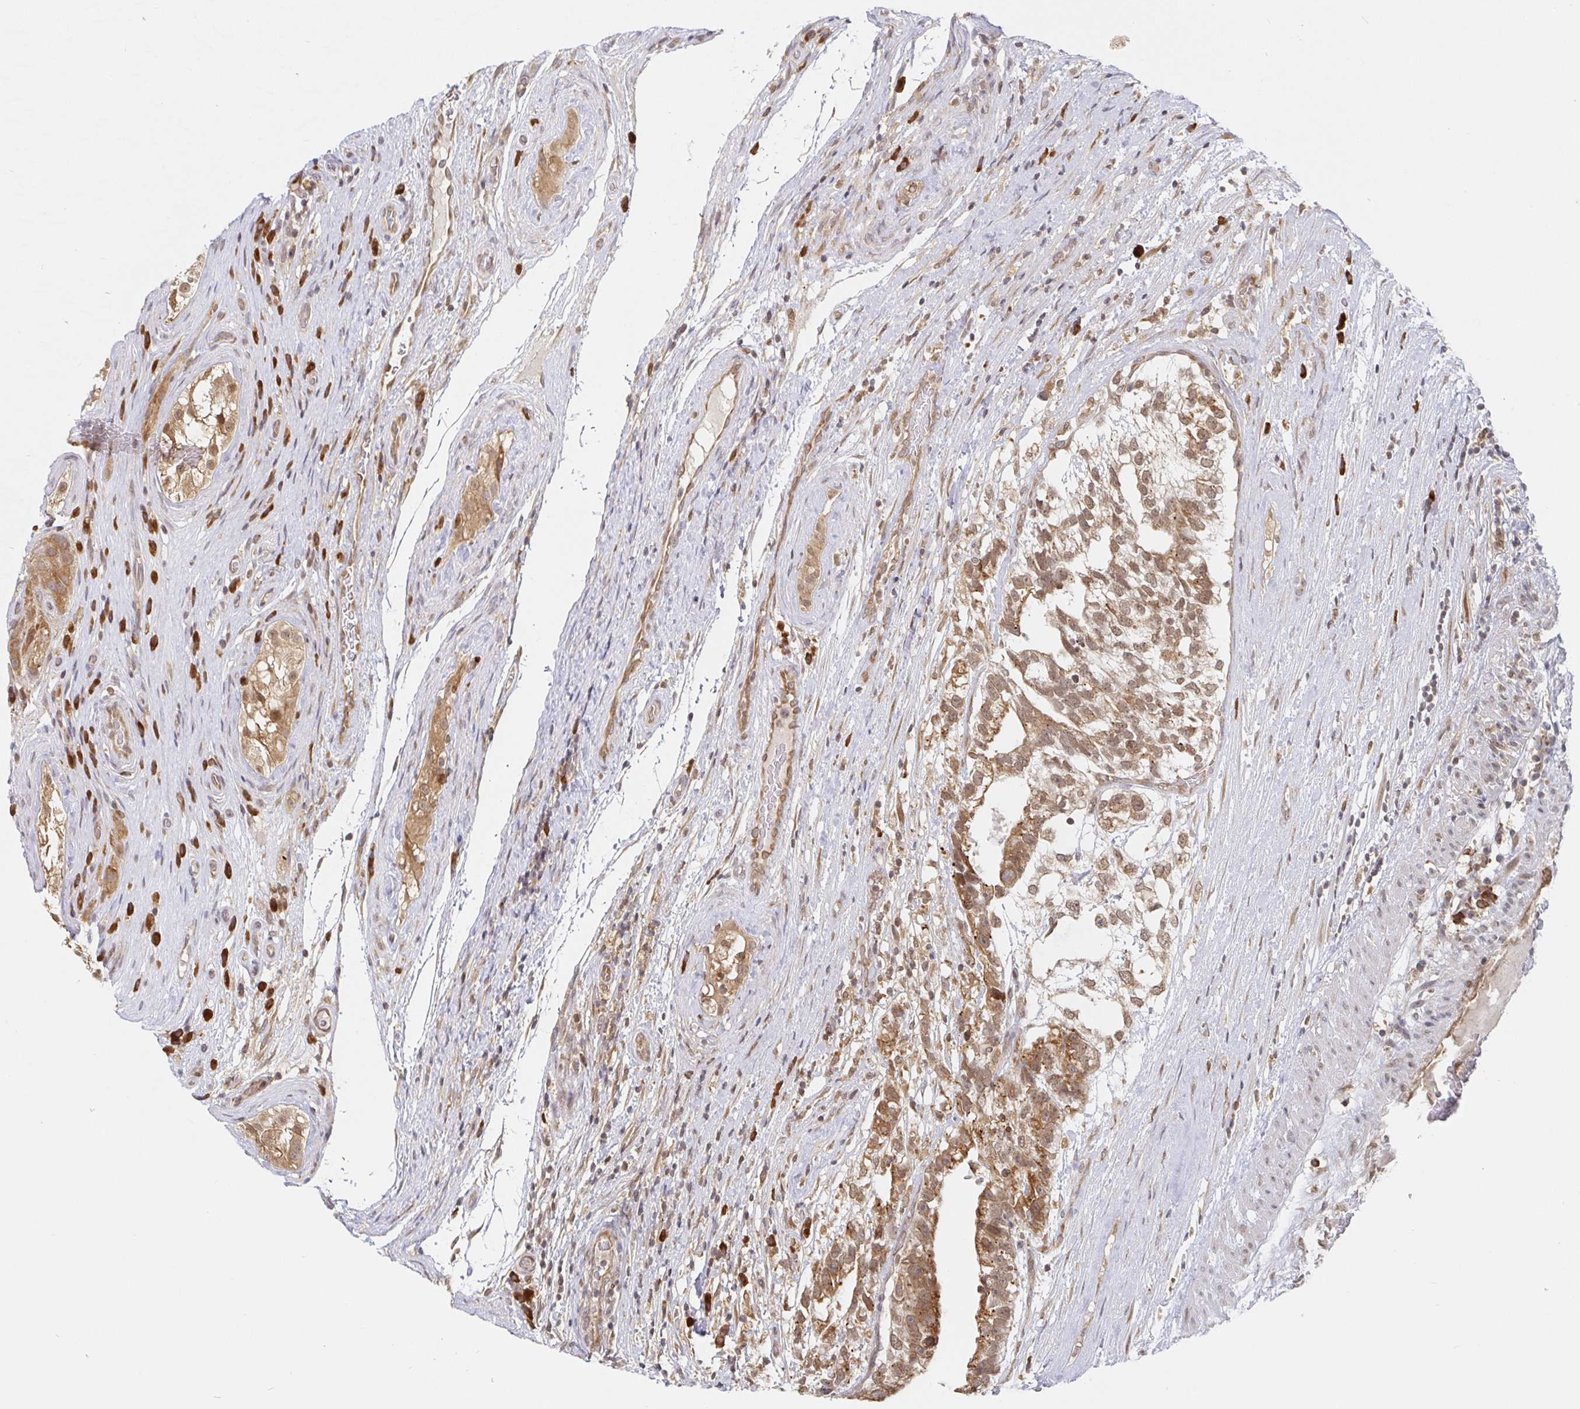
{"staining": {"intensity": "moderate", "quantity": ">75%", "location": "cytoplasmic/membranous"}, "tissue": "testis cancer", "cell_type": "Tumor cells", "image_type": "cancer", "snomed": [{"axis": "morphology", "description": "Seminoma, NOS"}, {"axis": "morphology", "description": "Carcinoma, Embryonal, NOS"}, {"axis": "topography", "description": "Testis"}], "caption": "Immunohistochemical staining of testis cancer (seminoma) exhibits medium levels of moderate cytoplasmic/membranous protein positivity in about >75% of tumor cells.", "gene": "ALG1", "patient": {"sex": "male", "age": 41}}